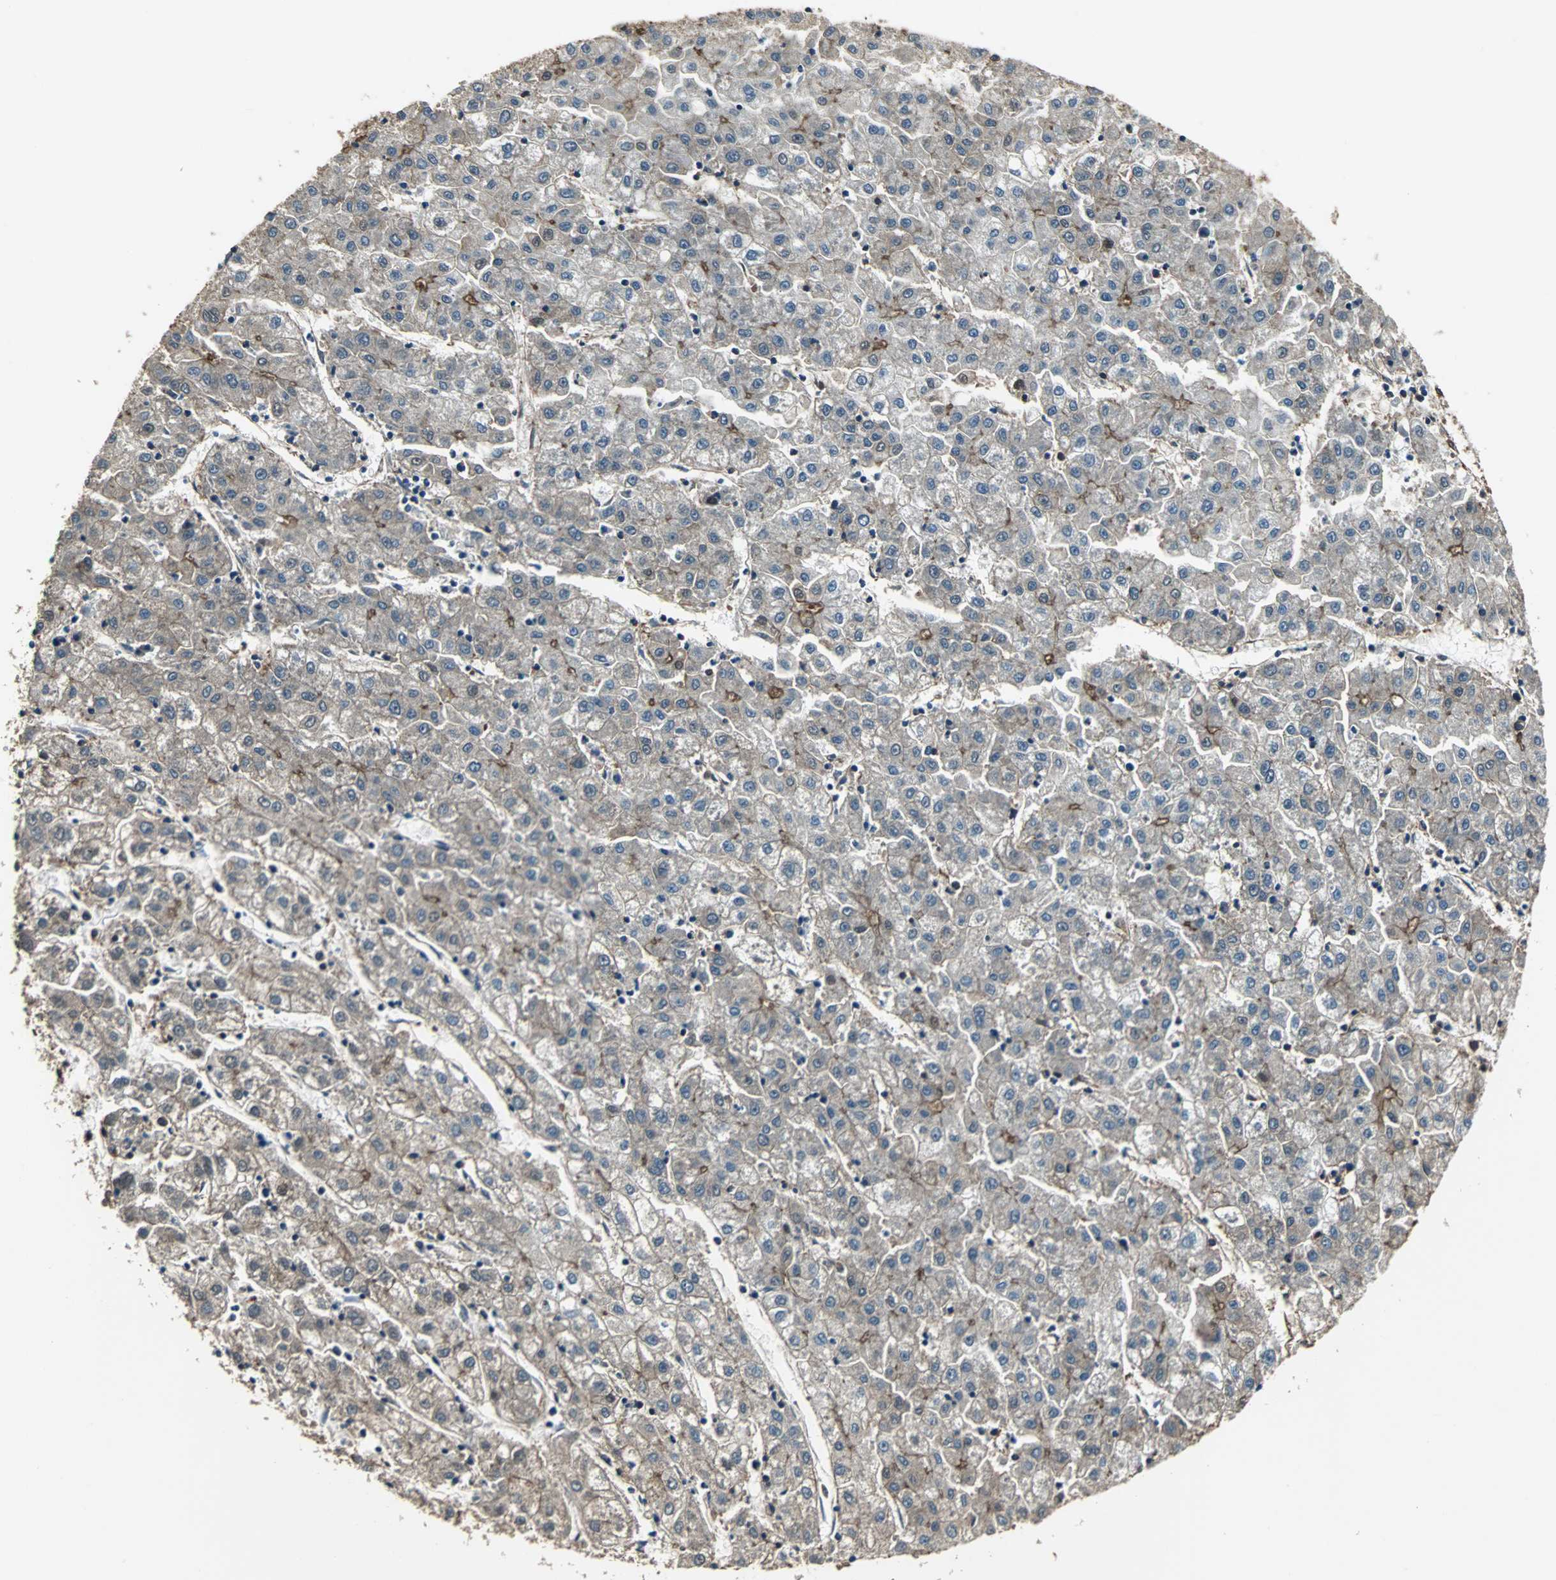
{"staining": {"intensity": "weak", "quantity": "25%-75%", "location": "cytoplasmic/membranous"}, "tissue": "liver cancer", "cell_type": "Tumor cells", "image_type": "cancer", "snomed": [{"axis": "morphology", "description": "Carcinoma, Hepatocellular, NOS"}, {"axis": "topography", "description": "Liver"}], "caption": "Tumor cells reveal low levels of weak cytoplasmic/membranous expression in approximately 25%-75% of cells in human liver cancer (hepatocellular carcinoma). (DAB (3,3'-diaminobenzidine) IHC with brightfield microscopy, high magnification).", "gene": "ACTN1", "patient": {"sex": "male", "age": 72}}